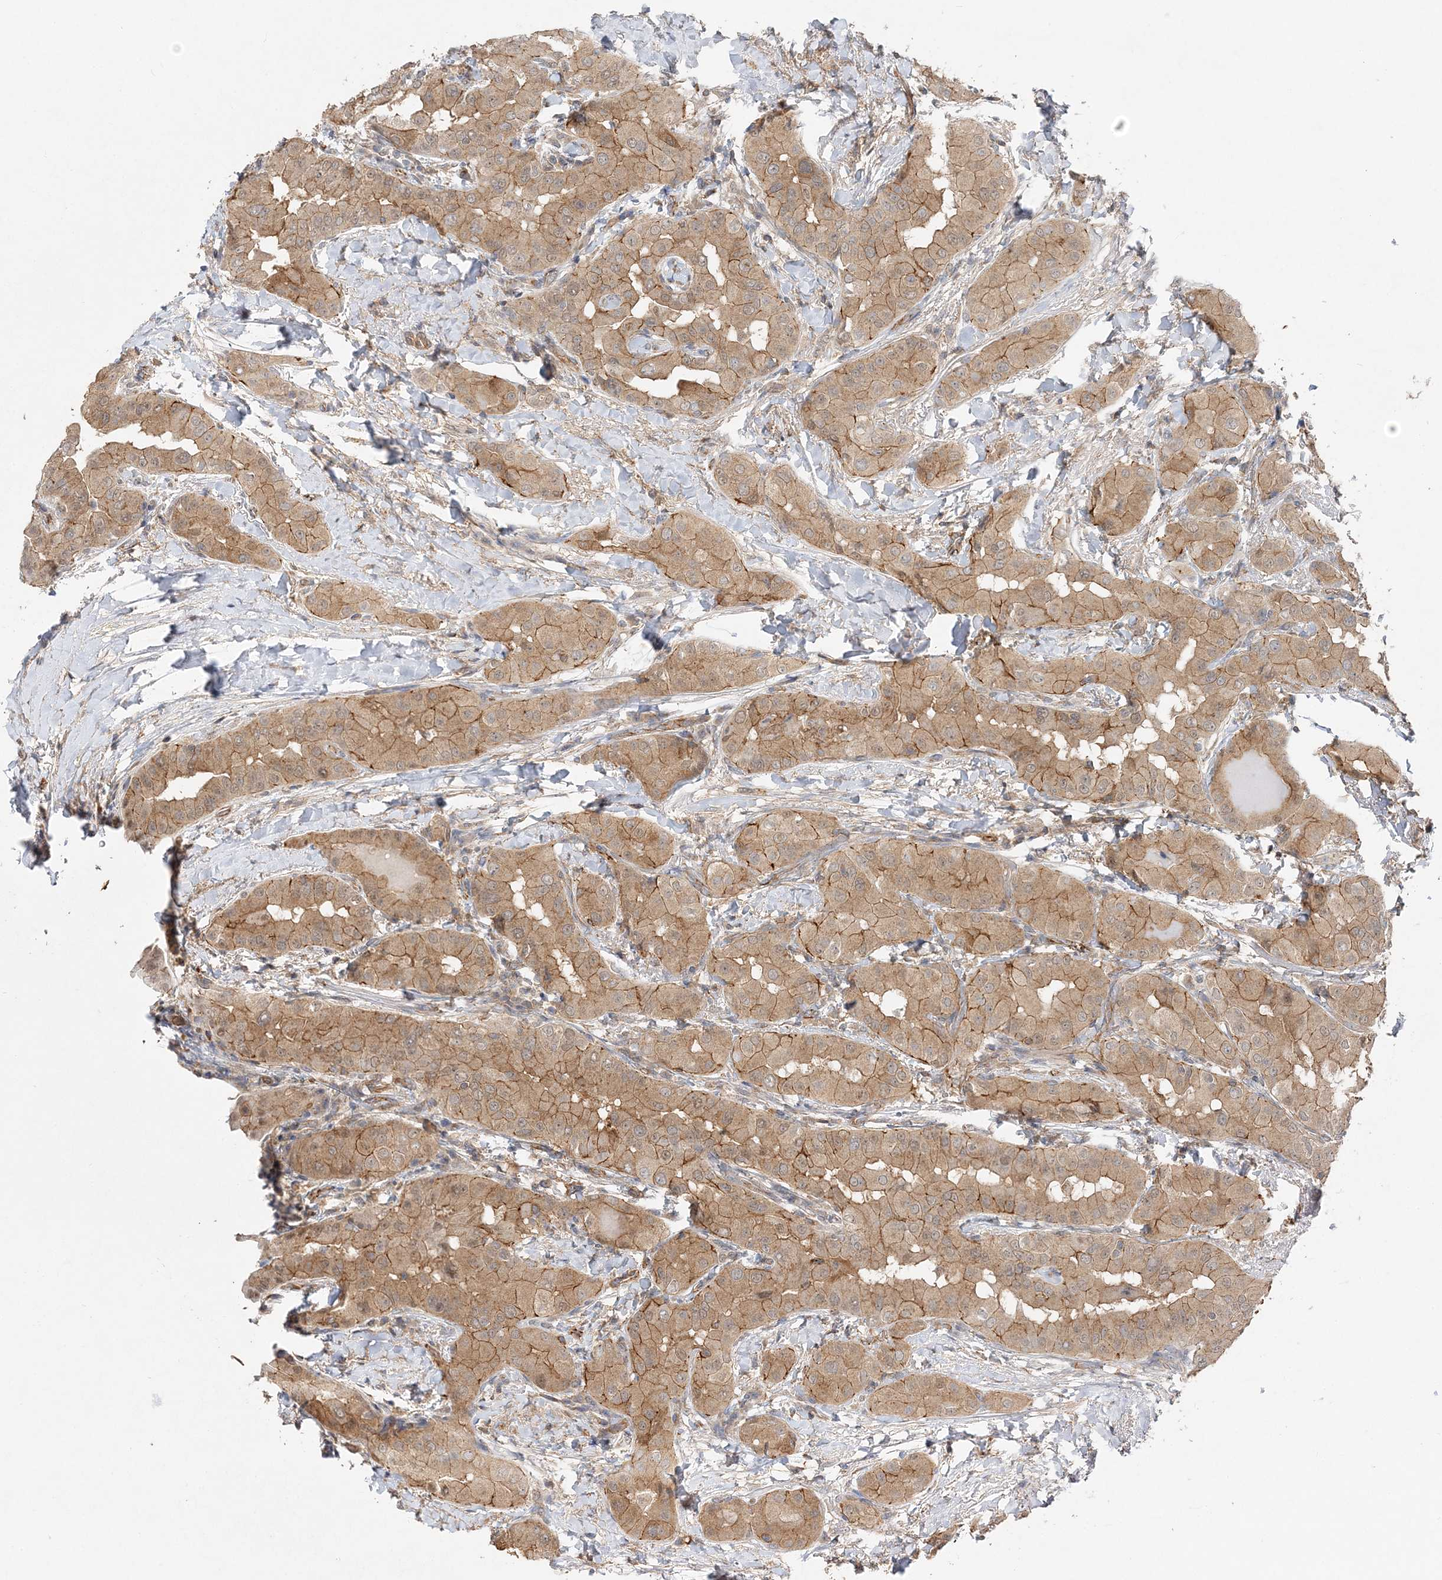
{"staining": {"intensity": "moderate", "quantity": ">75%", "location": "cytoplasmic/membranous"}, "tissue": "thyroid cancer", "cell_type": "Tumor cells", "image_type": "cancer", "snomed": [{"axis": "morphology", "description": "Papillary adenocarcinoma, NOS"}, {"axis": "topography", "description": "Thyroid gland"}], "caption": "Immunohistochemical staining of human thyroid cancer (papillary adenocarcinoma) exhibits medium levels of moderate cytoplasmic/membranous protein positivity in about >75% of tumor cells.", "gene": "MAT2B", "patient": {"sex": "male", "age": 33}}